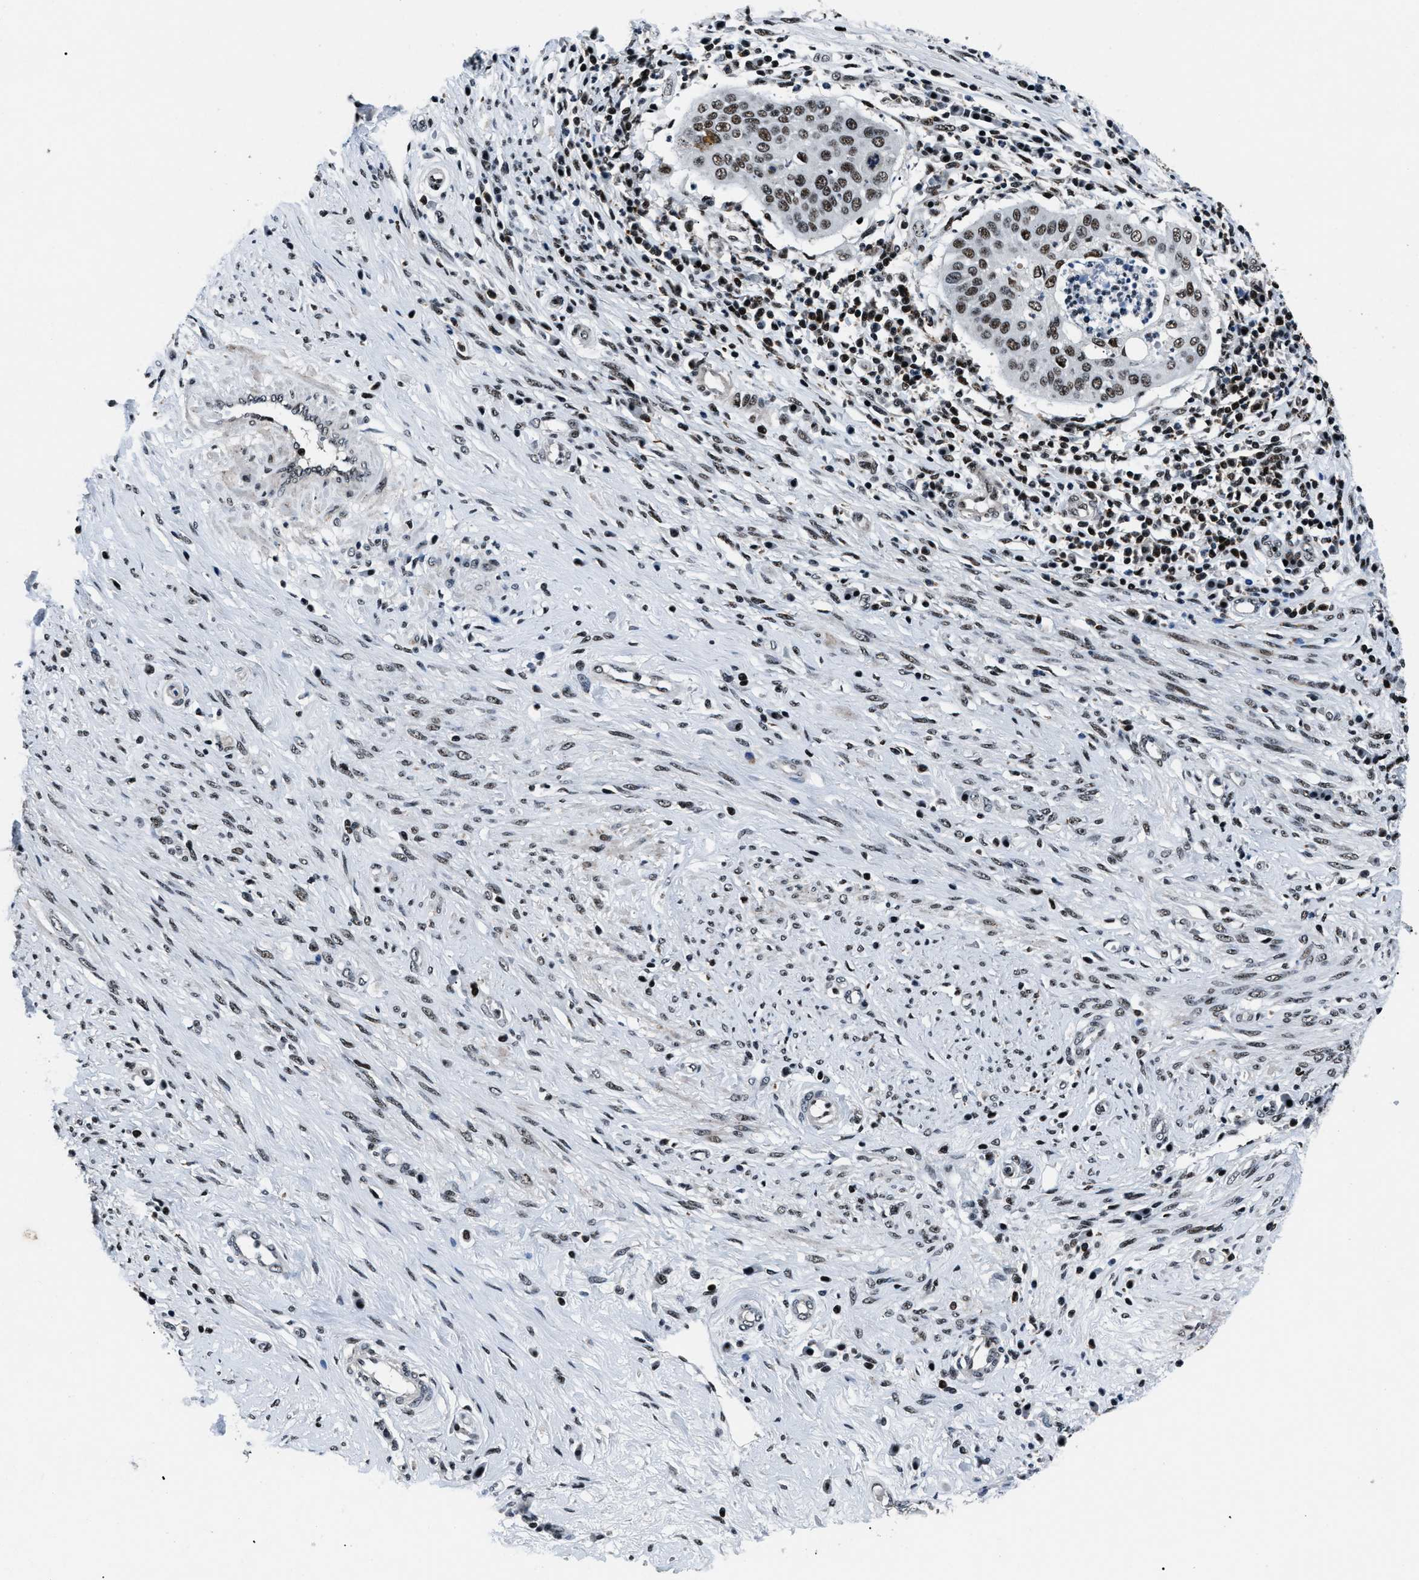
{"staining": {"intensity": "strong", "quantity": ">75%", "location": "nuclear"}, "tissue": "cervical cancer", "cell_type": "Tumor cells", "image_type": "cancer", "snomed": [{"axis": "morphology", "description": "Normal tissue, NOS"}, {"axis": "morphology", "description": "Squamous cell carcinoma, NOS"}, {"axis": "topography", "description": "Cervix"}], "caption": "Strong nuclear staining for a protein is present in about >75% of tumor cells of squamous cell carcinoma (cervical) using immunohistochemistry.", "gene": "SMARCB1", "patient": {"sex": "female", "age": 39}}